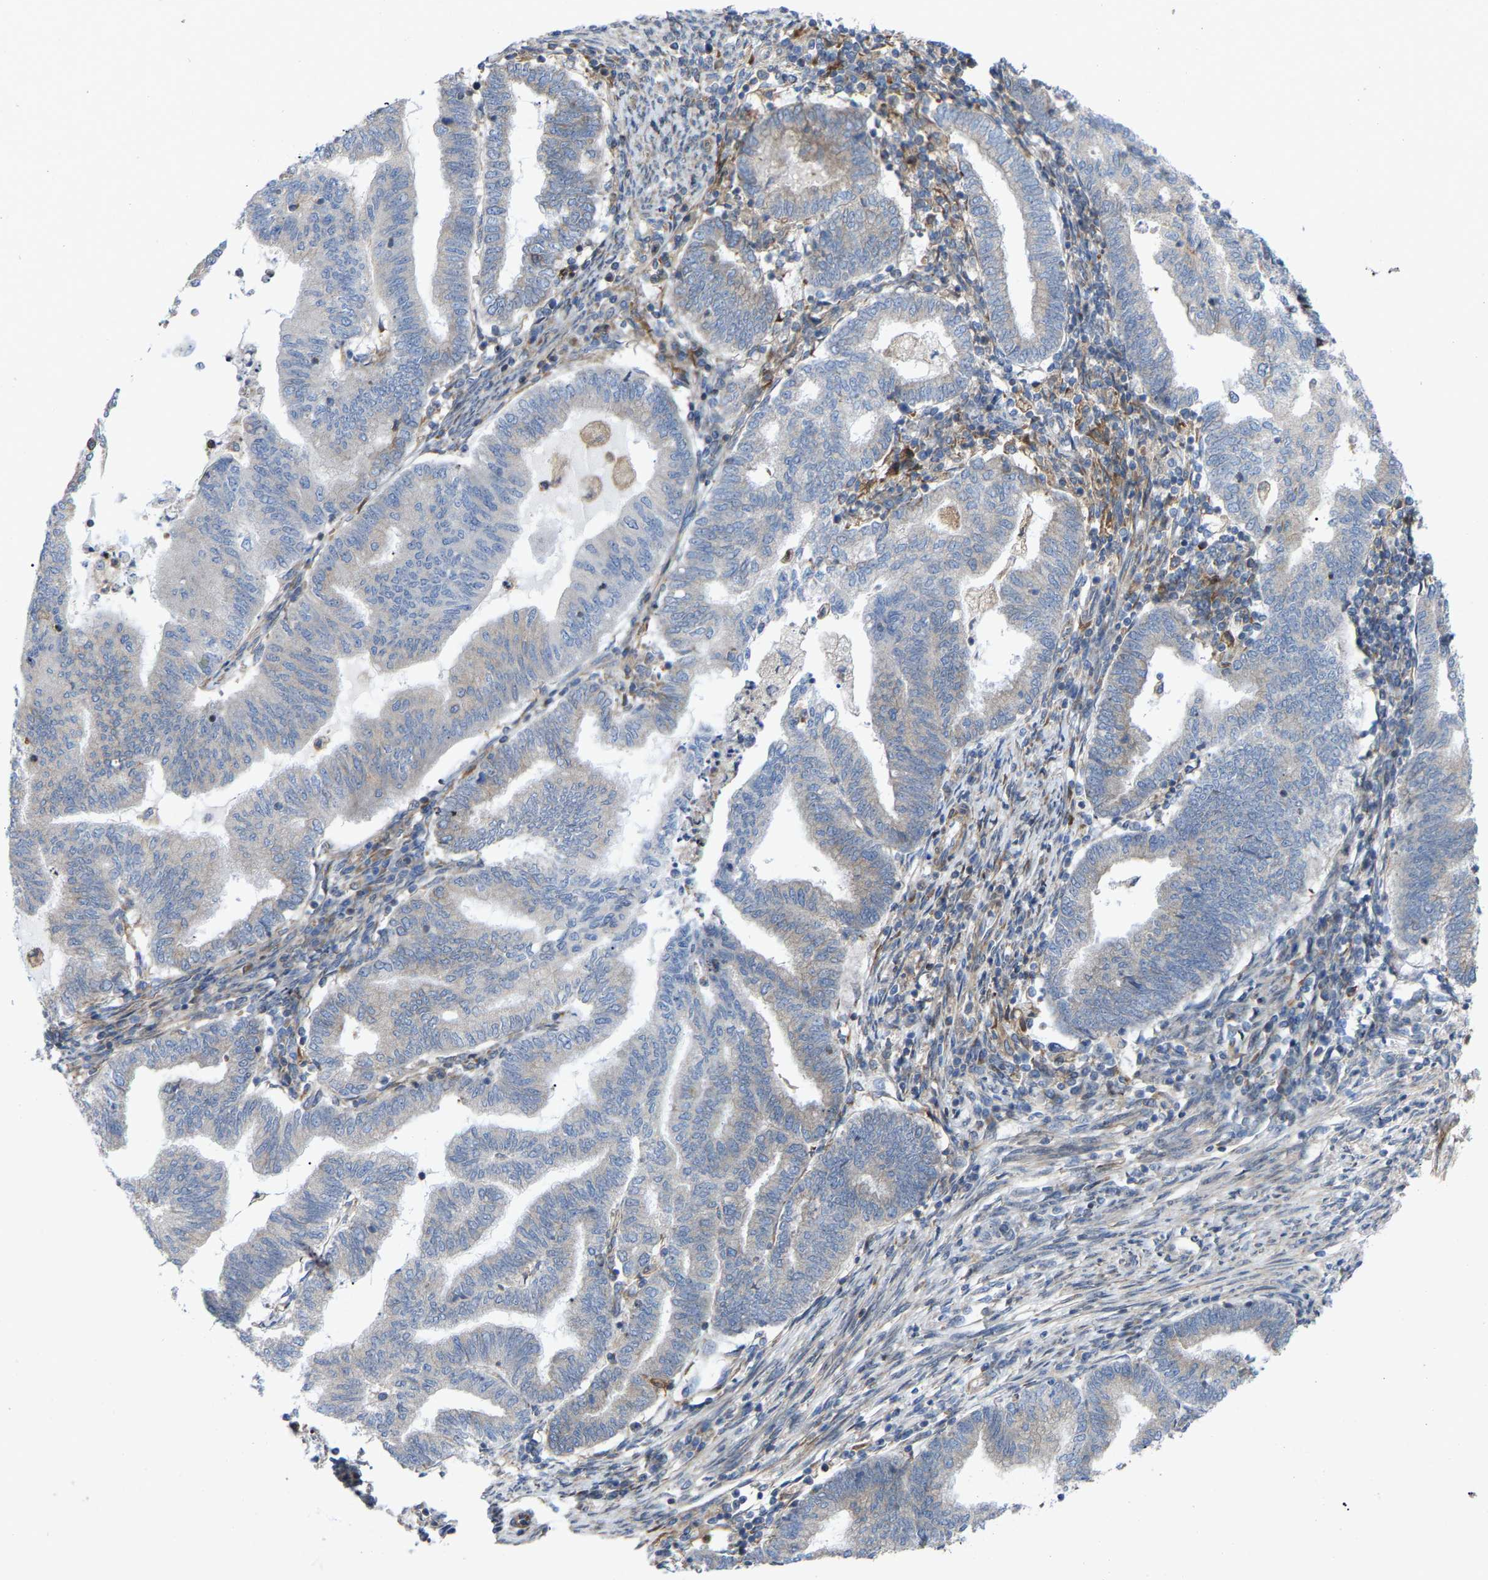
{"staining": {"intensity": "negative", "quantity": "none", "location": "none"}, "tissue": "endometrial cancer", "cell_type": "Tumor cells", "image_type": "cancer", "snomed": [{"axis": "morphology", "description": "Polyp, NOS"}, {"axis": "morphology", "description": "Adenocarcinoma, NOS"}, {"axis": "morphology", "description": "Adenoma, NOS"}, {"axis": "topography", "description": "Endometrium"}], "caption": "The micrograph exhibits no staining of tumor cells in endometrial adenocarcinoma.", "gene": "TOR1B", "patient": {"sex": "female", "age": 79}}